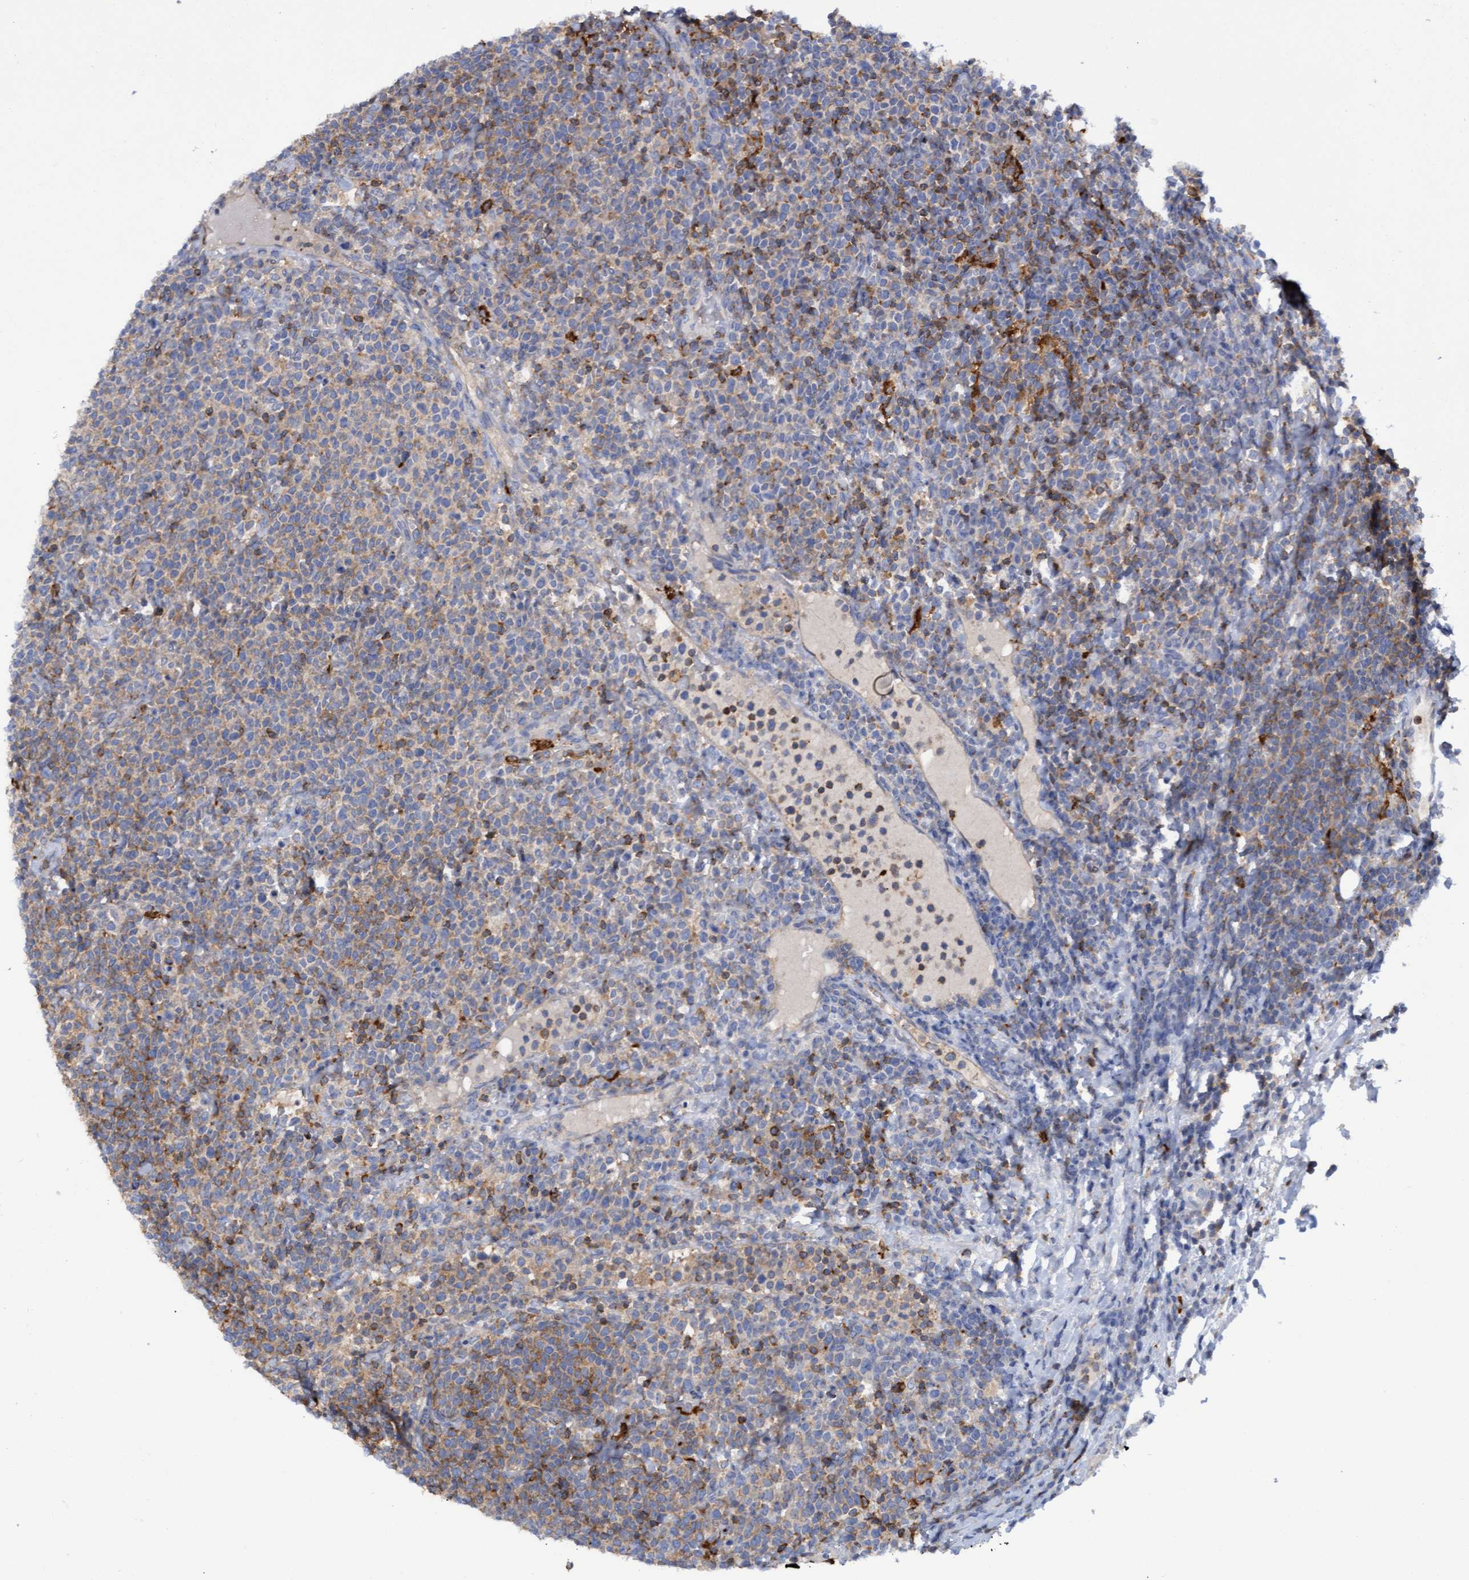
{"staining": {"intensity": "moderate", "quantity": "25%-75%", "location": "cytoplasmic/membranous"}, "tissue": "lymphoma", "cell_type": "Tumor cells", "image_type": "cancer", "snomed": [{"axis": "morphology", "description": "Malignant lymphoma, non-Hodgkin's type, High grade"}, {"axis": "topography", "description": "Lymph node"}], "caption": "A medium amount of moderate cytoplasmic/membranous positivity is appreciated in approximately 25%-75% of tumor cells in high-grade malignant lymphoma, non-Hodgkin's type tissue. (DAB (3,3'-diaminobenzidine) IHC with brightfield microscopy, high magnification).", "gene": "FNBP1", "patient": {"sex": "male", "age": 61}}